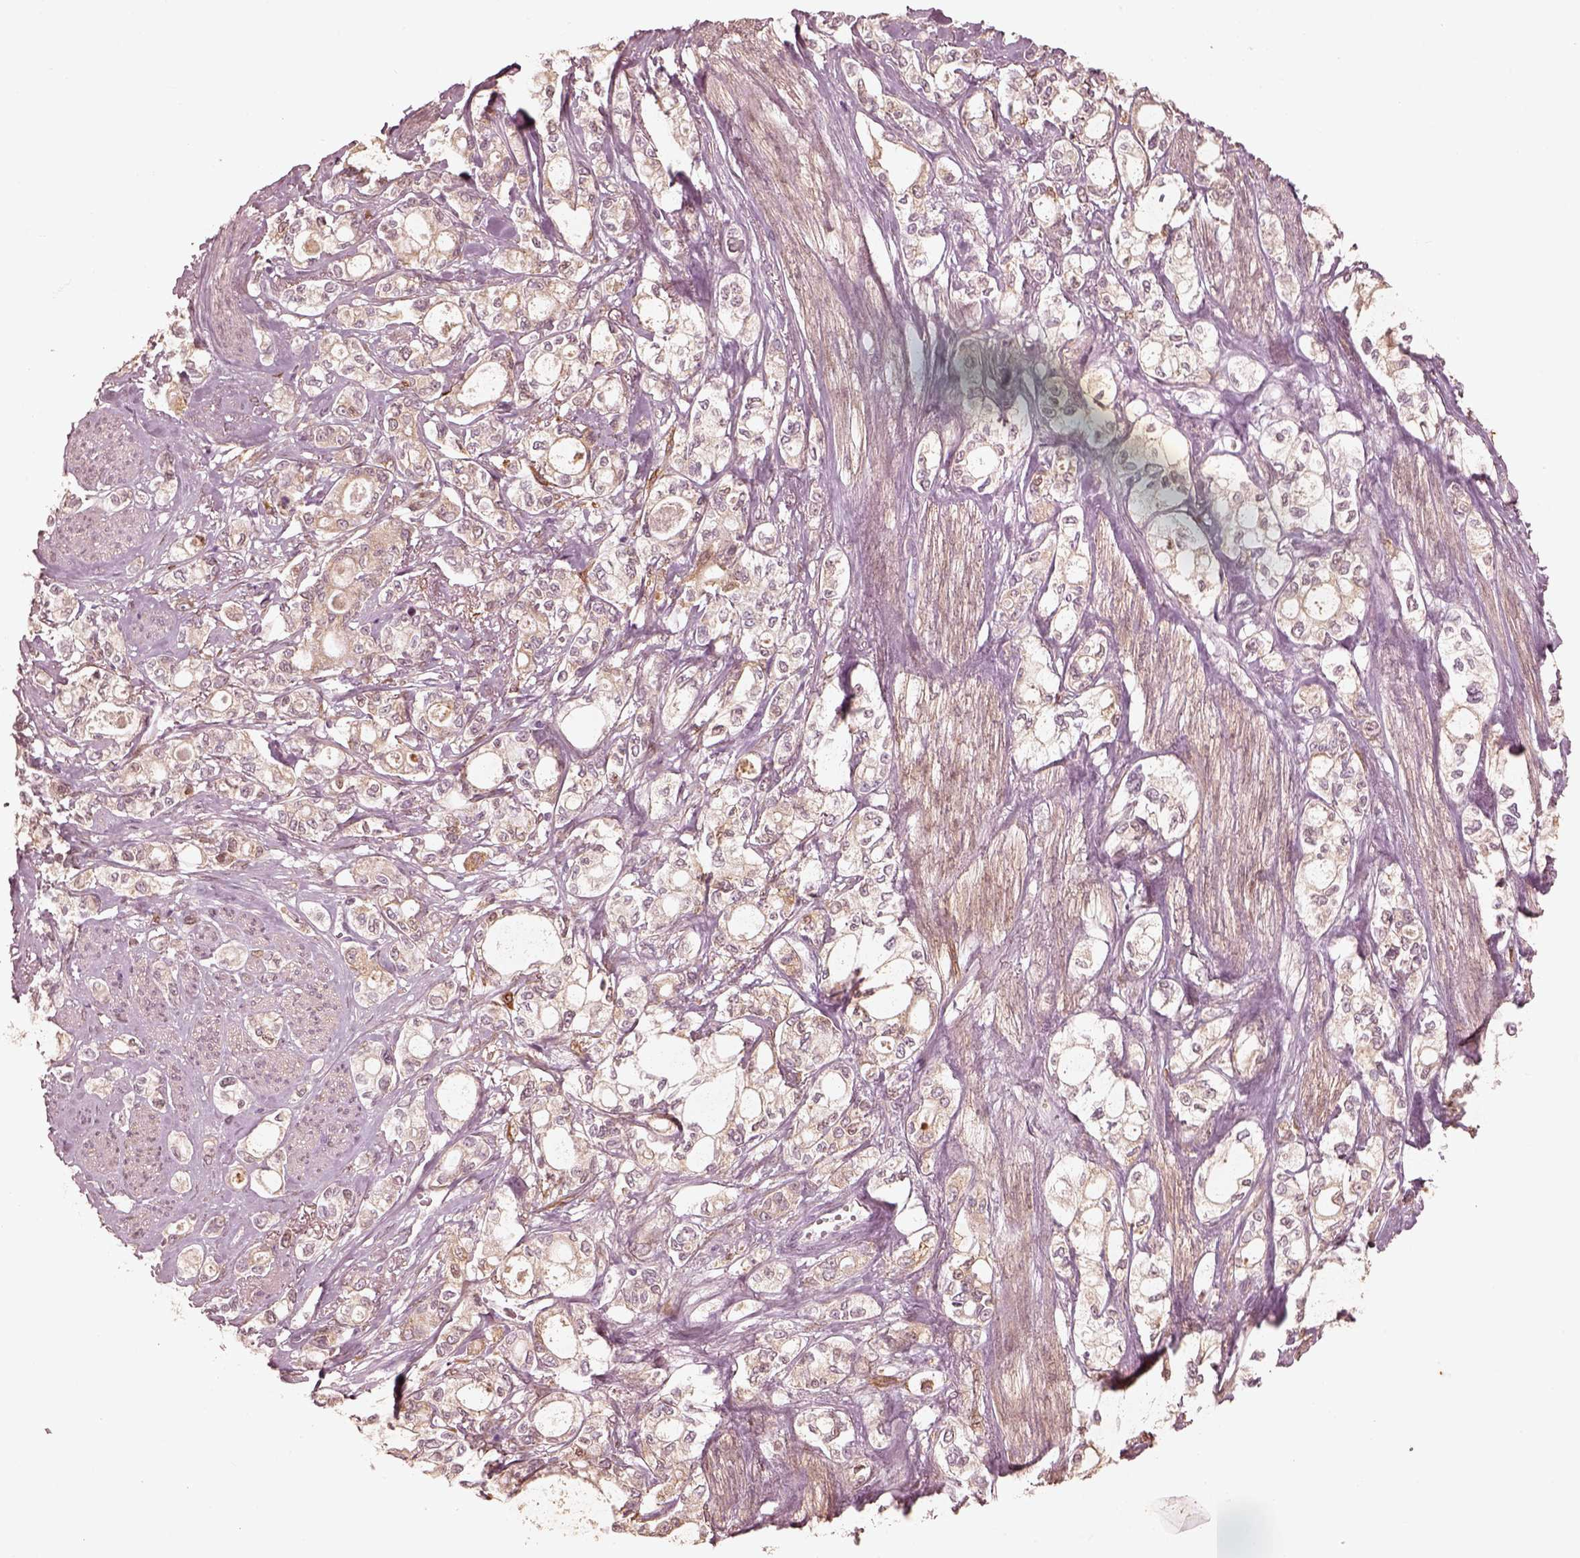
{"staining": {"intensity": "weak", "quantity": ">75%", "location": "cytoplasmic/membranous"}, "tissue": "stomach cancer", "cell_type": "Tumor cells", "image_type": "cancer", "snomed": [{"axis": "morphology", "description": "Adenocarcinoma, NOS"}, {"axis": "topography", "description": "Stomach"}], "caption": "Immunohistochemical staining of adenocarcinoma (stomach) demonstrates low levels of weak cytoplasmic/membranous protein expression in approximately >75% of tumor cells.", "gene": "WLS", "patient": {"sex": "male", "age": 63}}